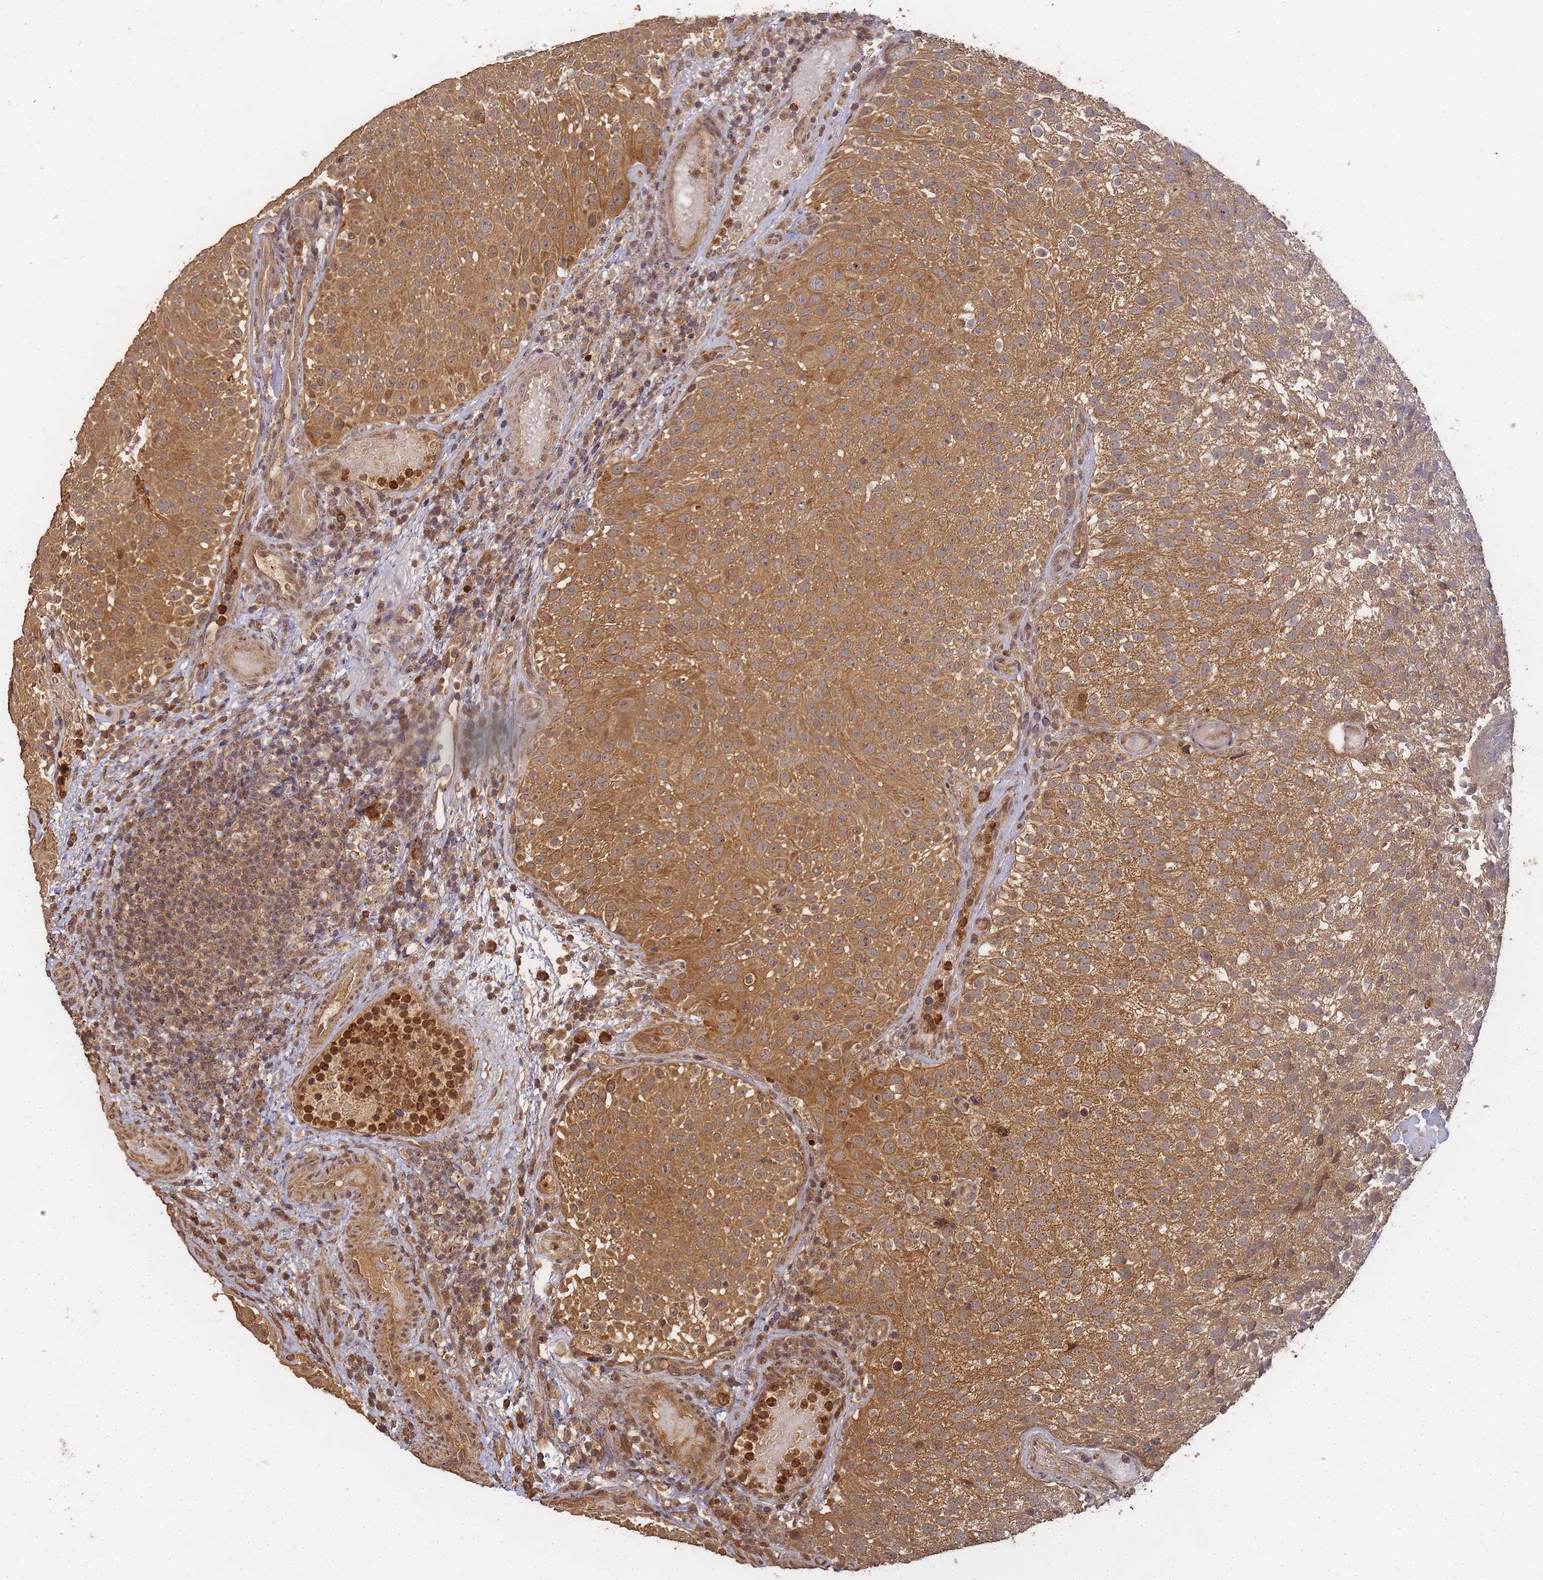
{"staining": {"intensity": "moderate", "quantity": ">75%", "location": "cytoplasmic/membranous"}, "tissue": "urothelial cancer", "cell_type": "Tumor cells", "image_type": "cancer", "snomed": [{"axis": "morphology", "description": "Urothelial carcinoma, Low grade"}, {"axis": "topography", "description": "Urinary bladder"}], "caption": "There is medium levels of moderate cytoplasmic/membranous expression in tumor cells of urothelial carcinoma (low-grade), as demonstrated by immunohistochemical staining (brown color).", "gene": "ALKBH1", "patient": {"sex": "male", "age": 78}}